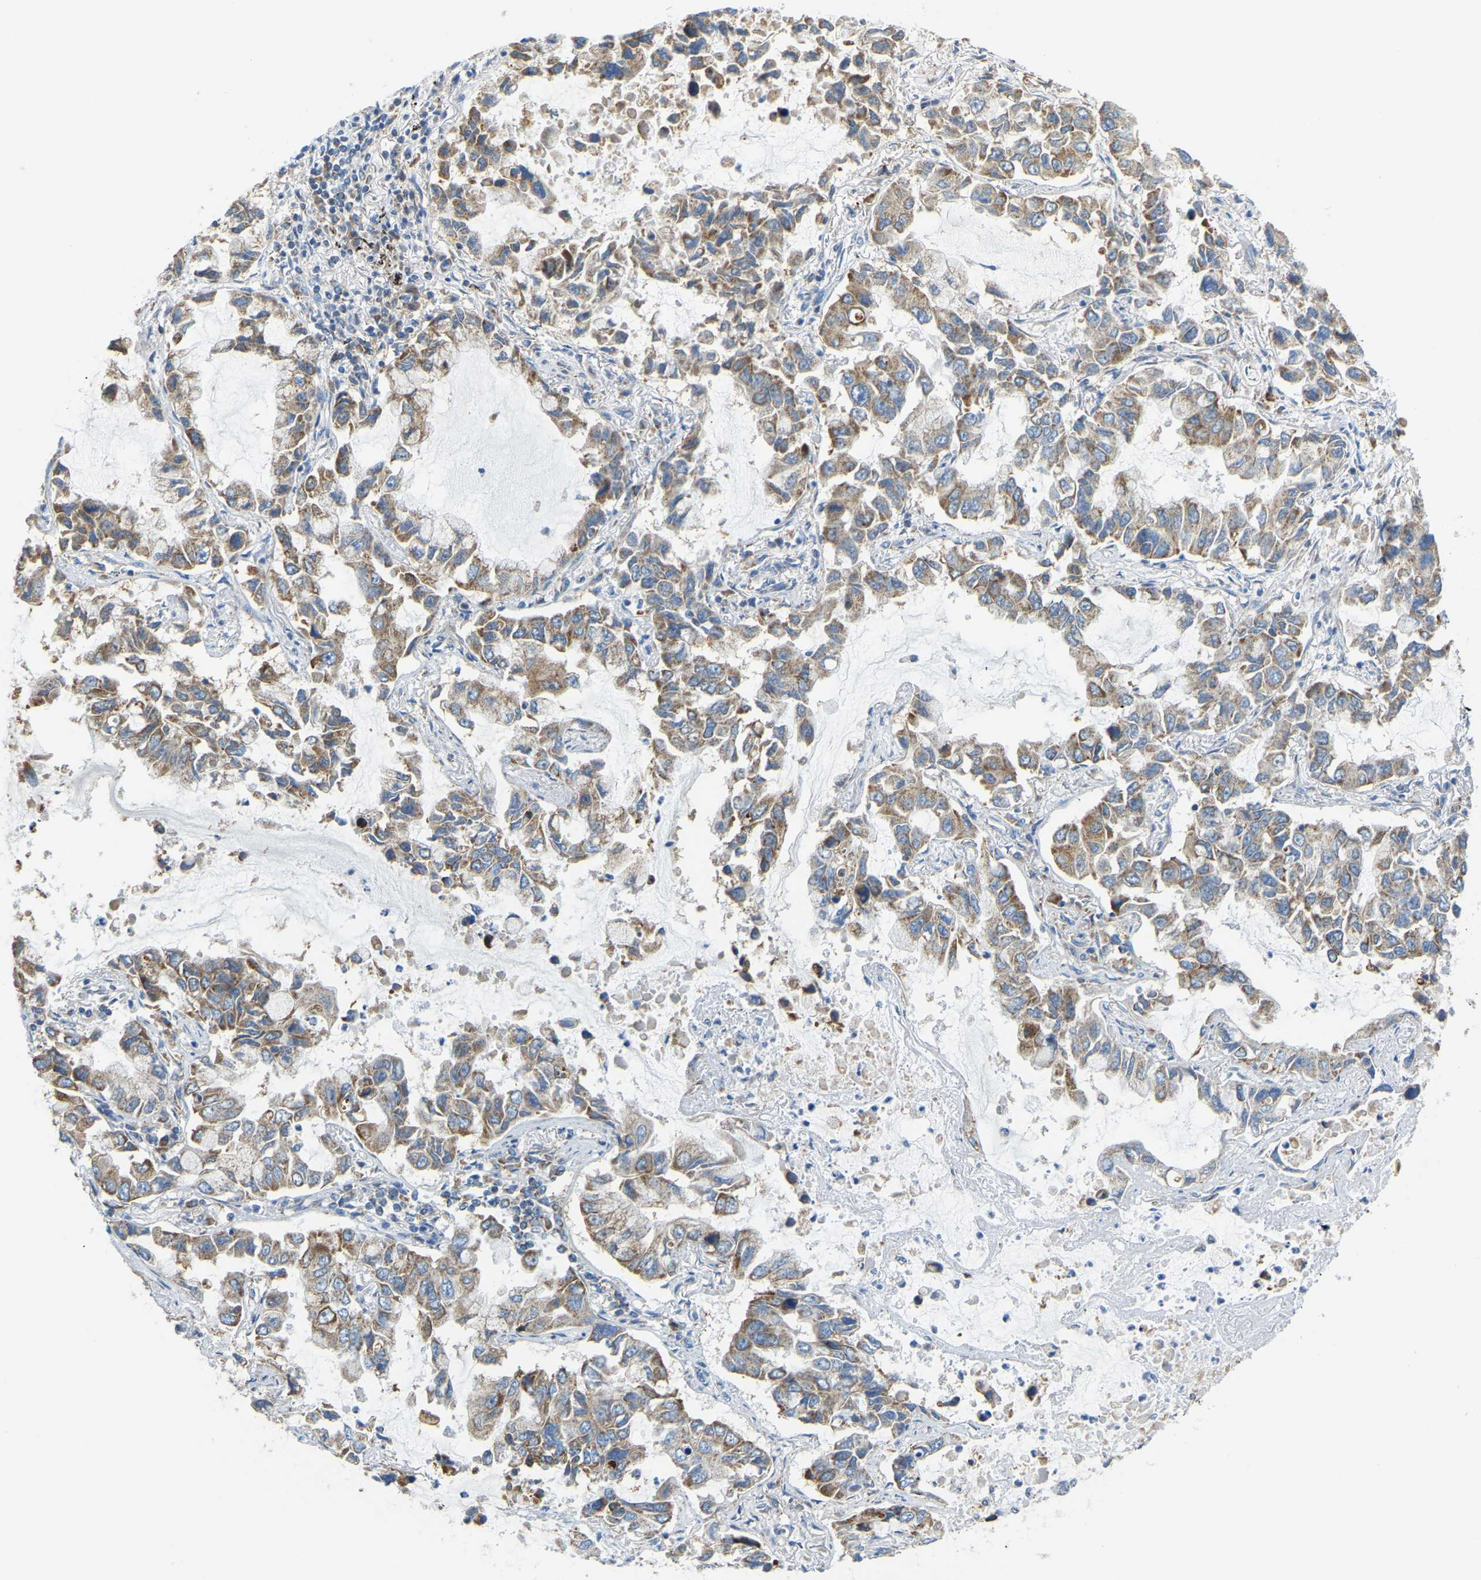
{"staining": {"intensity": "moderate", "quantity": ">75%", "location": "cytoplasmic/membranous"}, "tissue": "lung cancer", "cell_type": "Tumor cells", "image_type": "cancer", "snomed": [{"axis": "morphology", "description": "Adenocarcinoma, NOS"}, {"axis": "topography", "description": "Lung"}], "caption": "DAB (3,3'-diaminobenzidine) immunohistochemical staining of human adenocarcinoma (lung) shows moderate cytoplasmic/membranous protein staining in about >75% of tumor cells.", "gene": "GDA", "patient": {"sex": "male", "age": 64}}